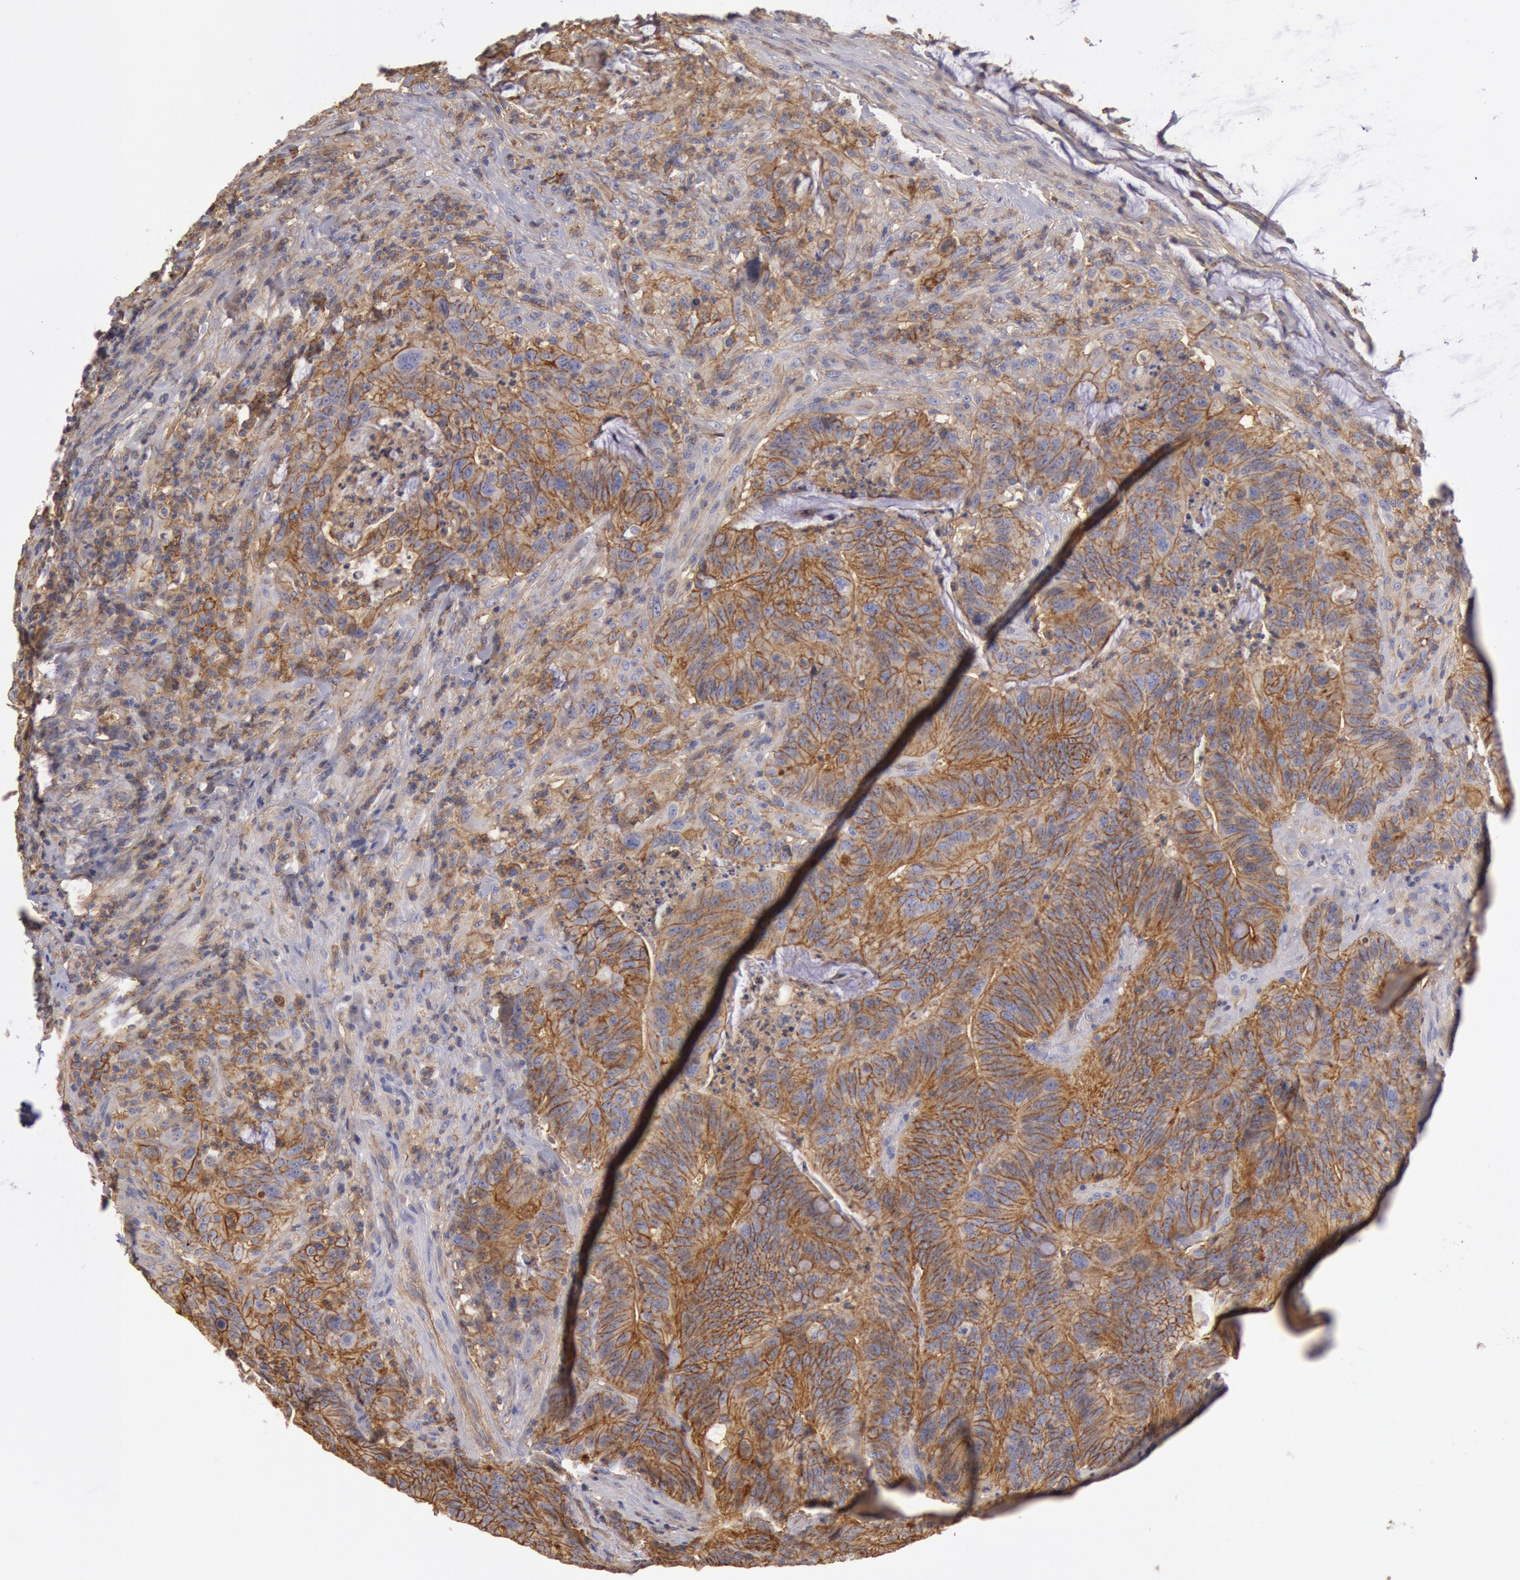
{"staining": {"intensity": "moderate", "quantity": ">75%", "location": "cytoplasmic/membranous"}, "tissue": "colorectal cancer", "cell_type": "Tumor cells", "image_type": "cancer", "snomed": [{"axis": "morphology", "description": "Adenocarcinoma, NOS"}, {"axis": "topography", "description": "Colon"}], "caption": "Brown immunohistochemical staining in human colorectal adenocarcinoma exhibits moderate cytoplasmic/membranous staining in approximately >75% of tumor cells. (Stains: DAB (3,3'-diaminobenzidine) in brown, nuclei in blue, Microscopy: brightfield microscopy at high magnification).", "gene": "SNAP23", "patient": {"sex": "male", "age": 54}}